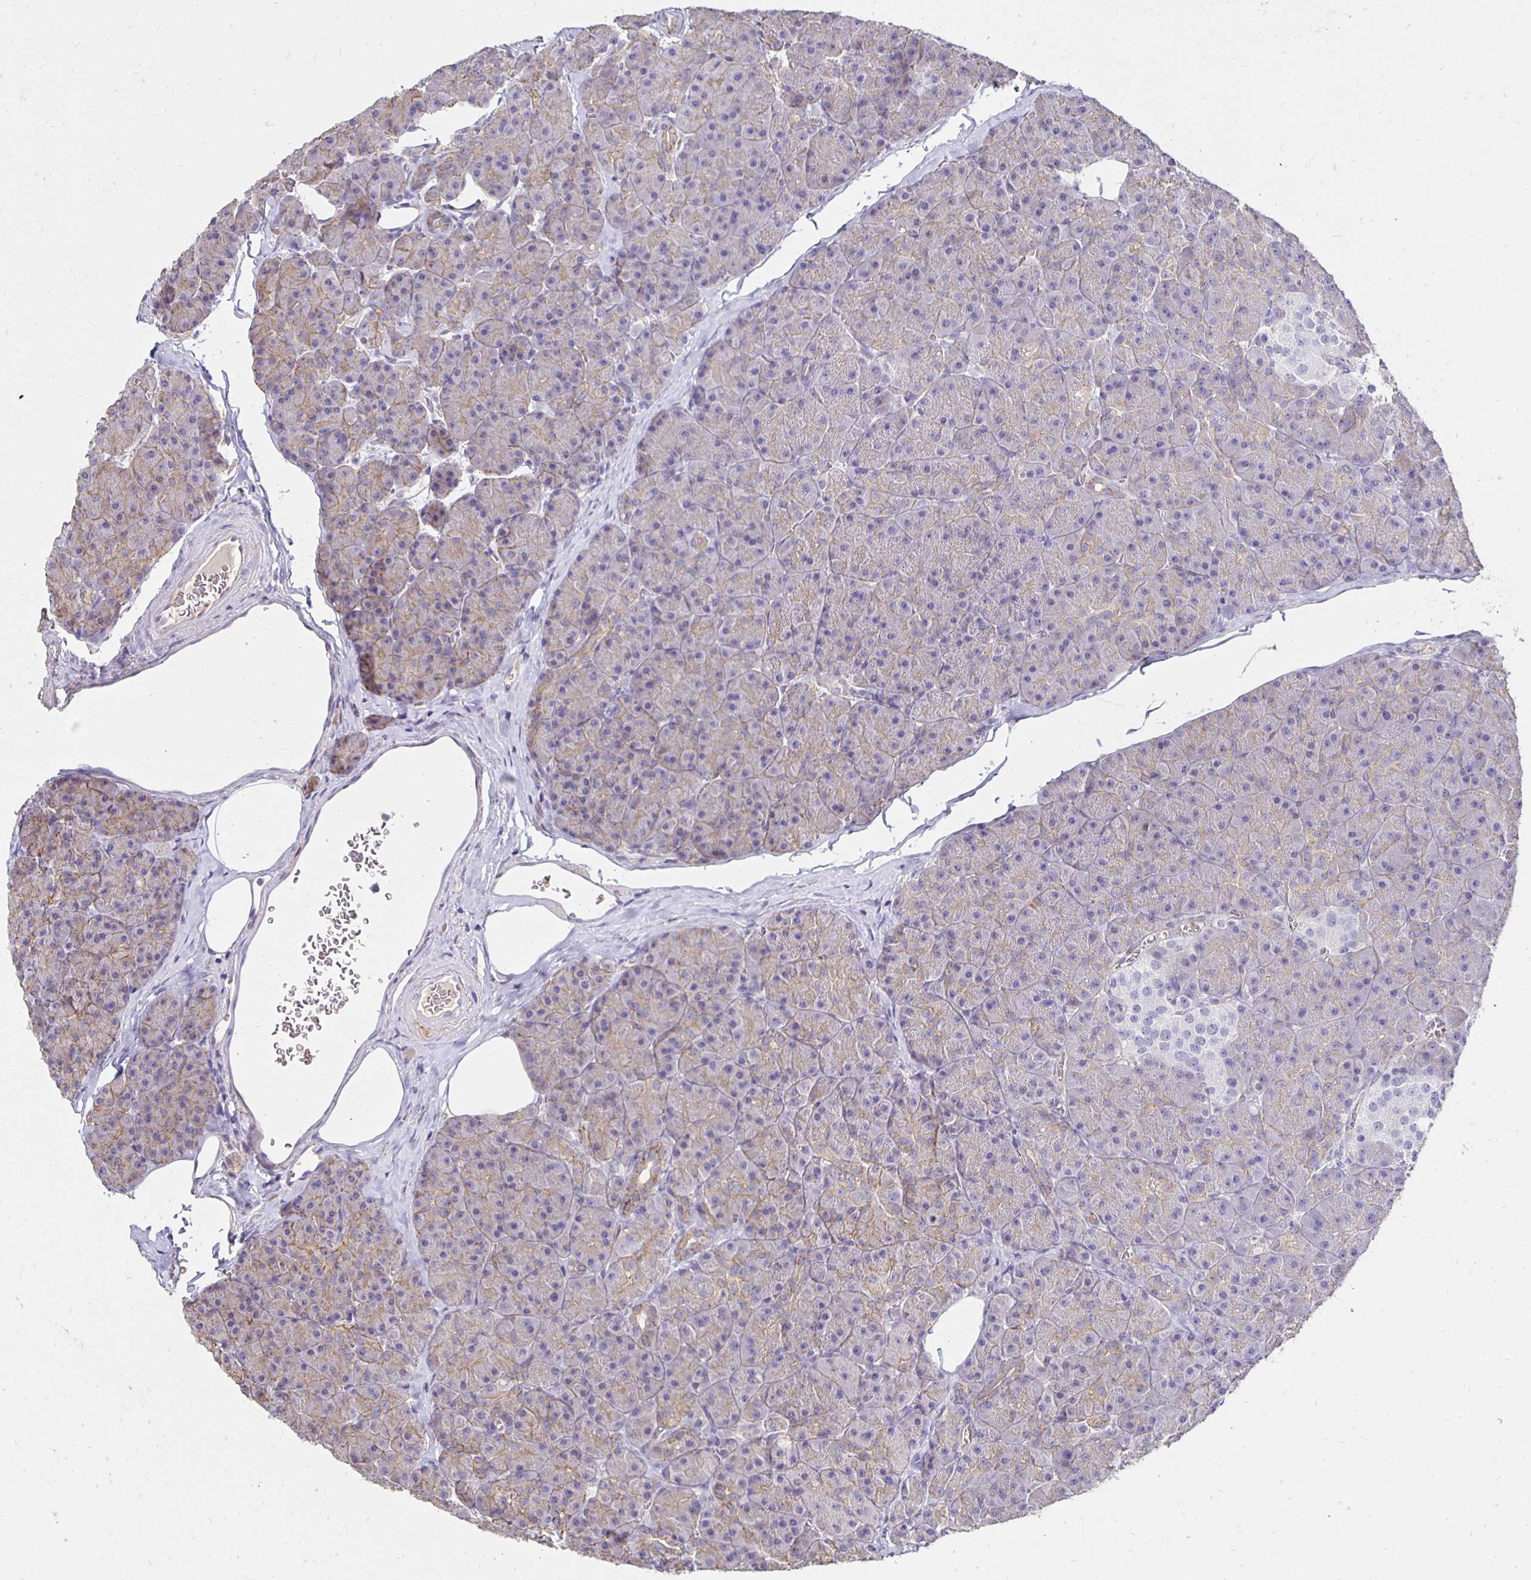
{"staining": {"intensity": "moderate", "quantity": "25%-75%", "location": "cytoplasmic/membranous"}, "tissue": "pancreas", "cell_type": "Exocrine glandular cells", "image_type": "normal", "snomed": [{"axis": "morphology", "description": "Normal tissue, NOS"}, {"axis": "topography", "description": "Pancreas"}], "caption": "This photomicrograph exhibits immunohistochemistry staining of benign human pancreas, with medium moderate cytoplasmic/membranous expression in approximately 25%-75% of exocrine glandular cells.", "gene": "PNPLA3", "patient": {"sex": "male", "age": 57}}